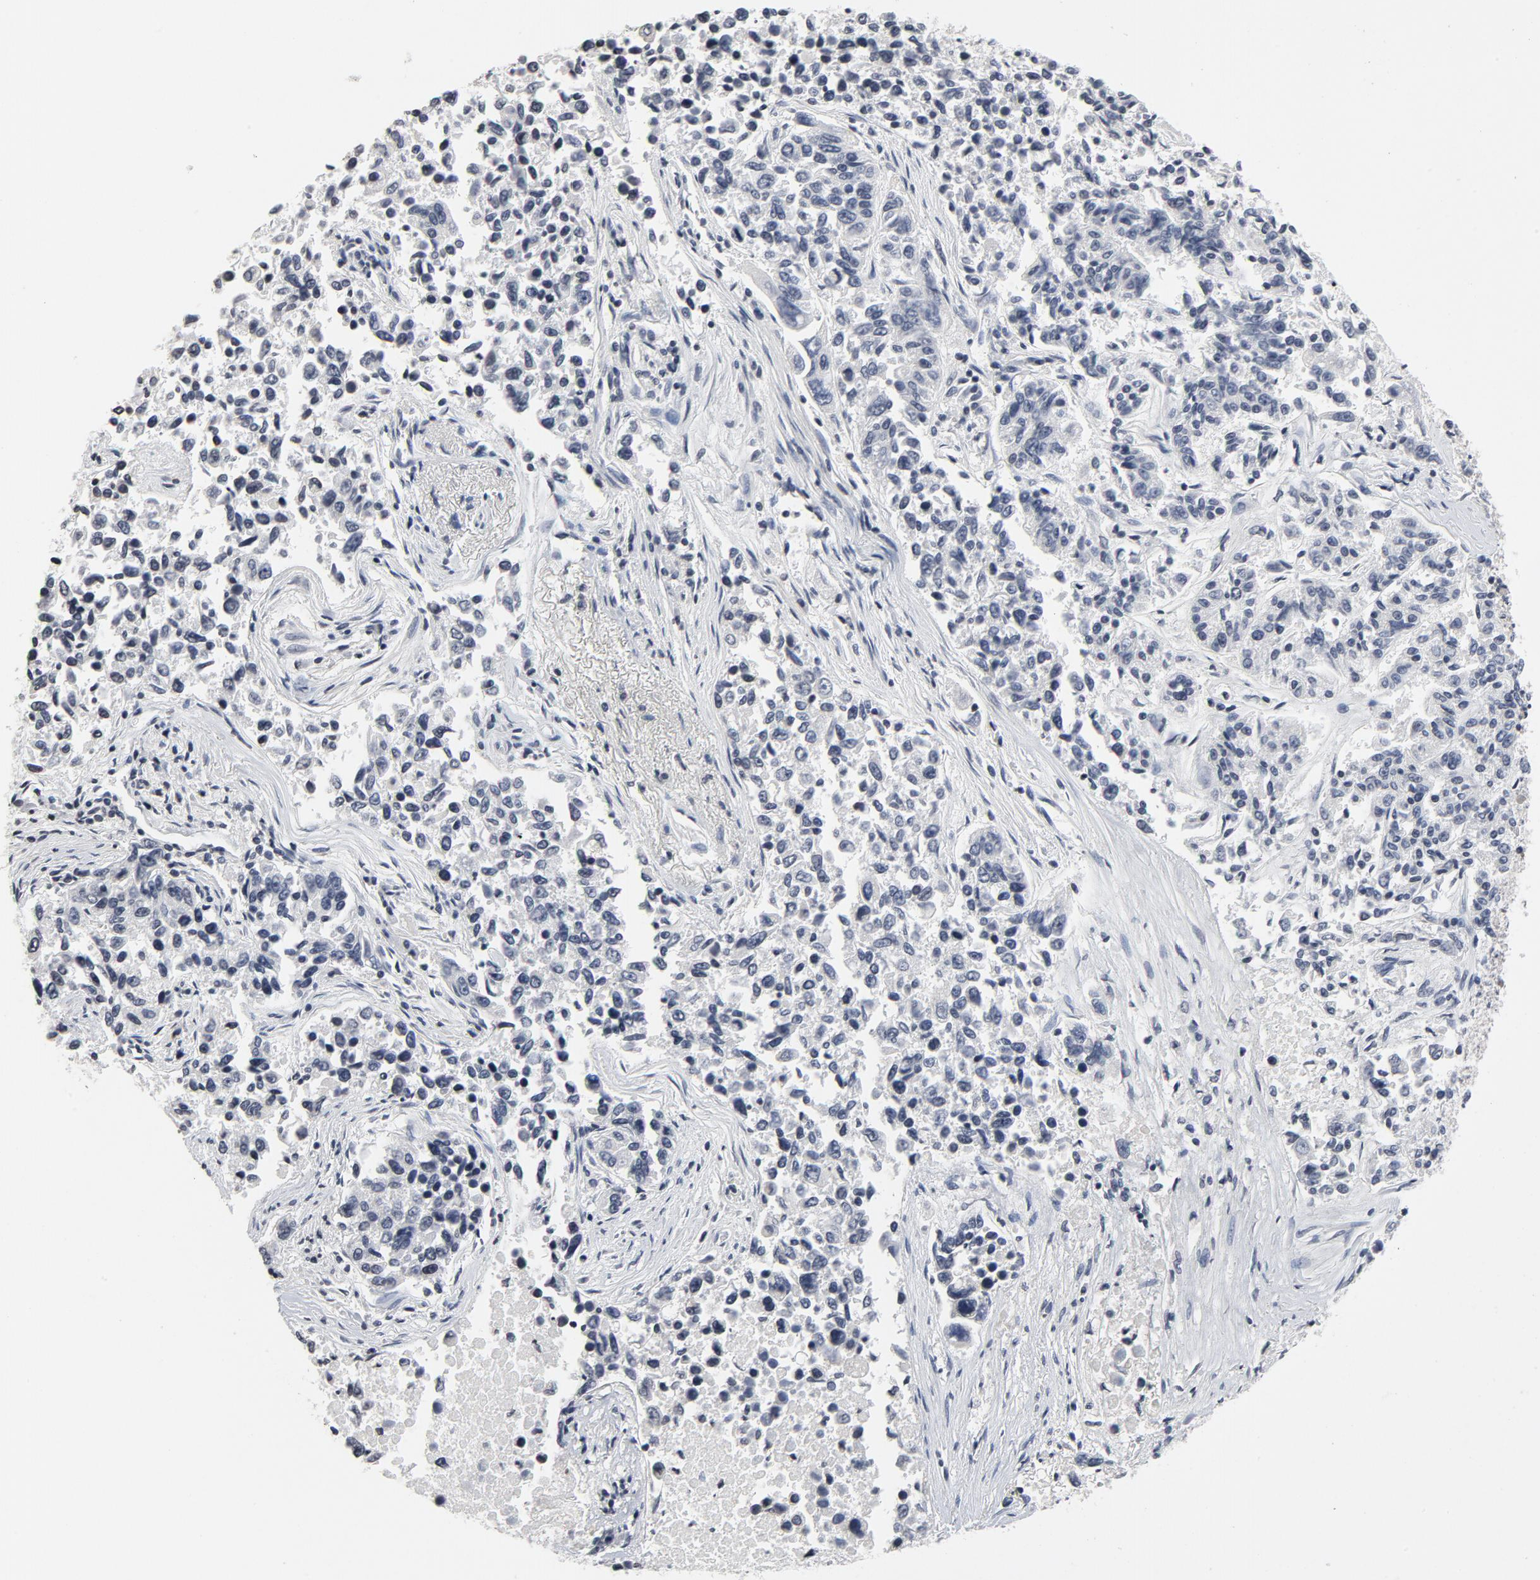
{"staining": {"intensity": "negative", "quantity": "none", "location": "none"}, "tissue": "lung cancer", "cell_type": "Tumor cells", "image_type": "cancer", "snomed": [{"axis": "morphology", "description": "Adenocarcinoma, NOS"}, {"axis": "topography", "description": "Lung"}], "caption": "High power microscopy micrograph of an immunohistochemistry (IHC) histopathology image of adenocarcinoma (lung), revealing no significant expression in tumor cells. (Immunohistochemistry (ihc), brightfield microscopy, high magnification).", "gene": "TCL1A", "patient": {"sex": "male", "age": 84}}